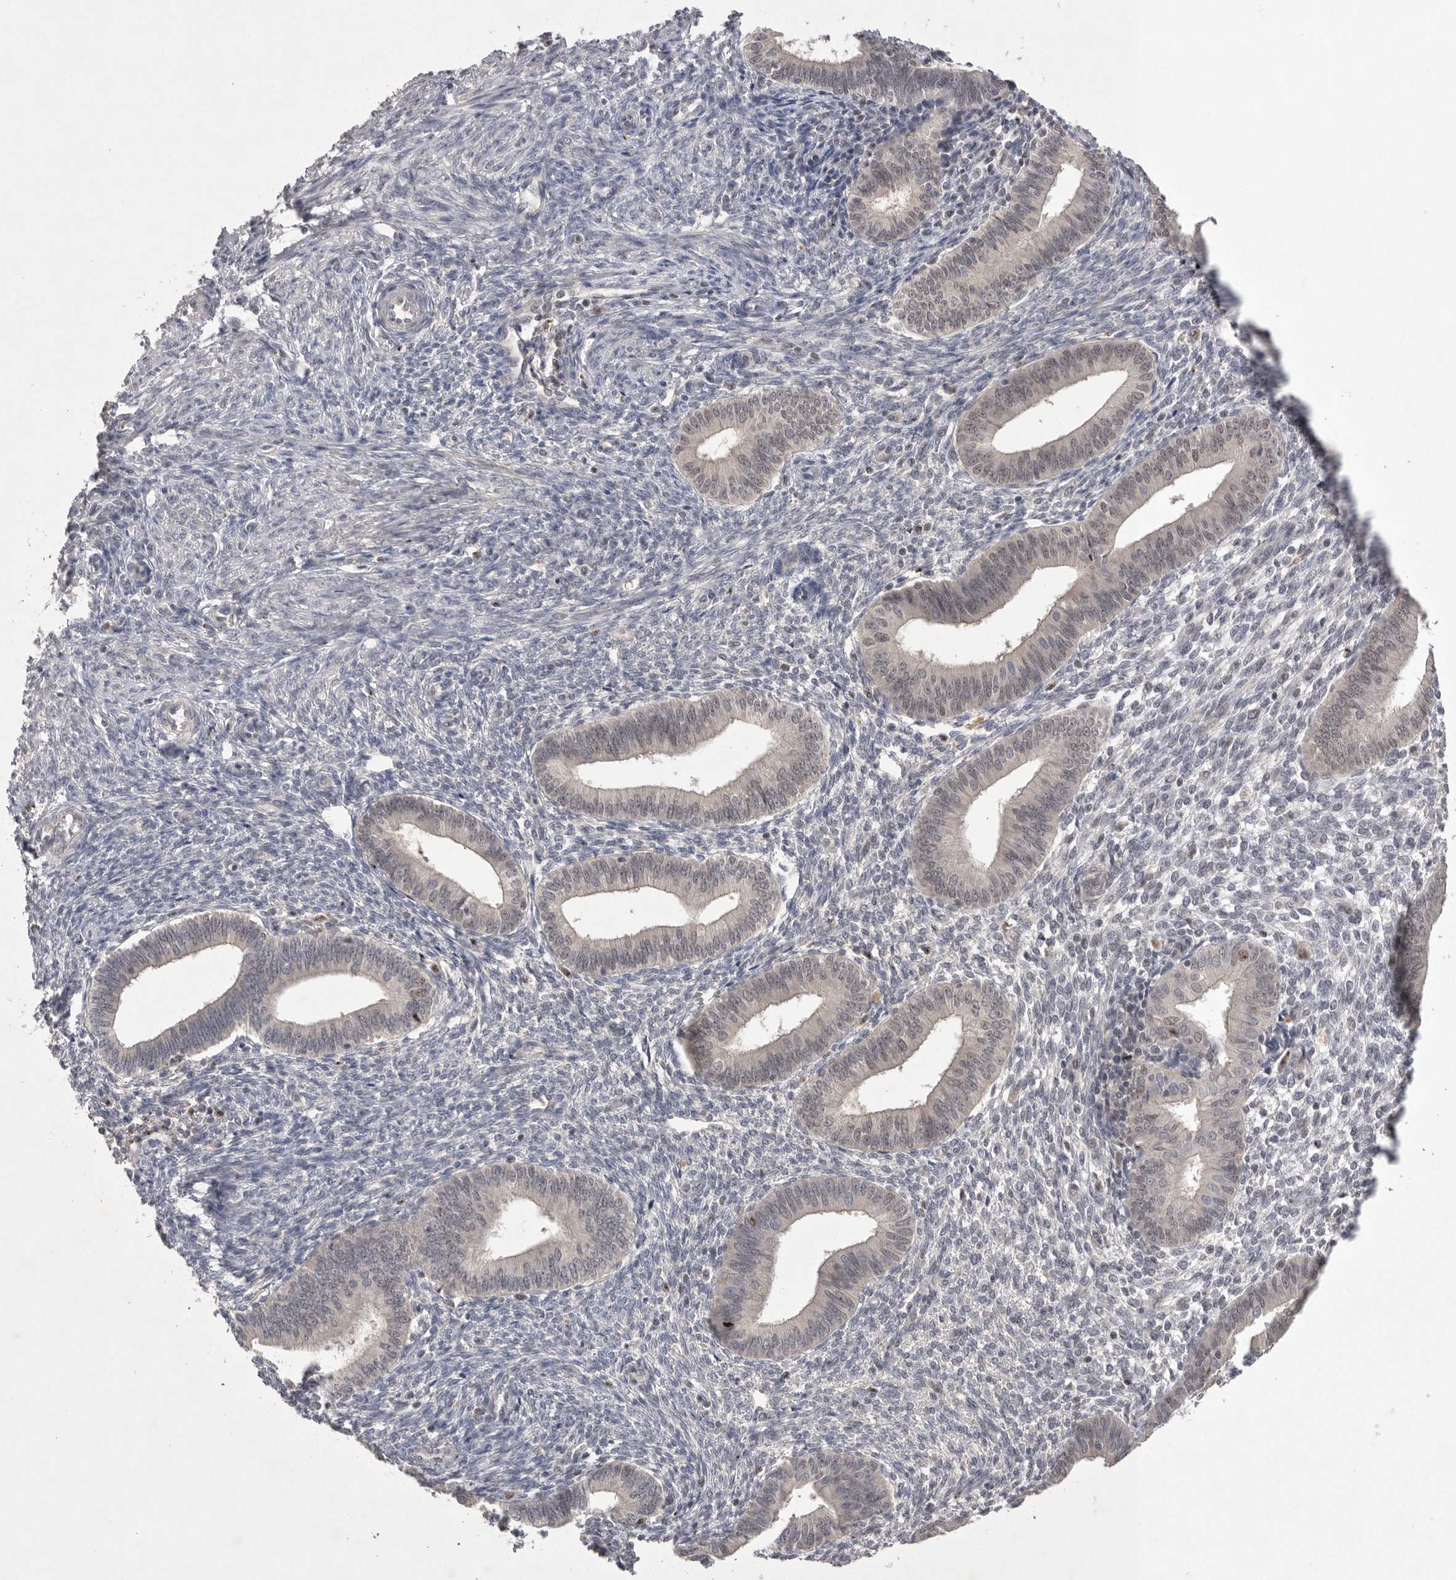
{"staining": {"intensity": "negative", "quantity": "none", "location": "none"}, "tissue": "endometrium", "cell_type": "Cells in endometrial stroma", "image_type": "normal", "snomed": [{"axis": "morphology", "description": "Normal tissue, NOS"}, {"axis": "topography", "description": "Endometrium"}], "caption": "Endometrium stained for a protein using immunohistochemistry demonstrates no staining cells in endometrial stroma.", "gene": "HUS1", "patient": {"sex": "female", "age": 46}}